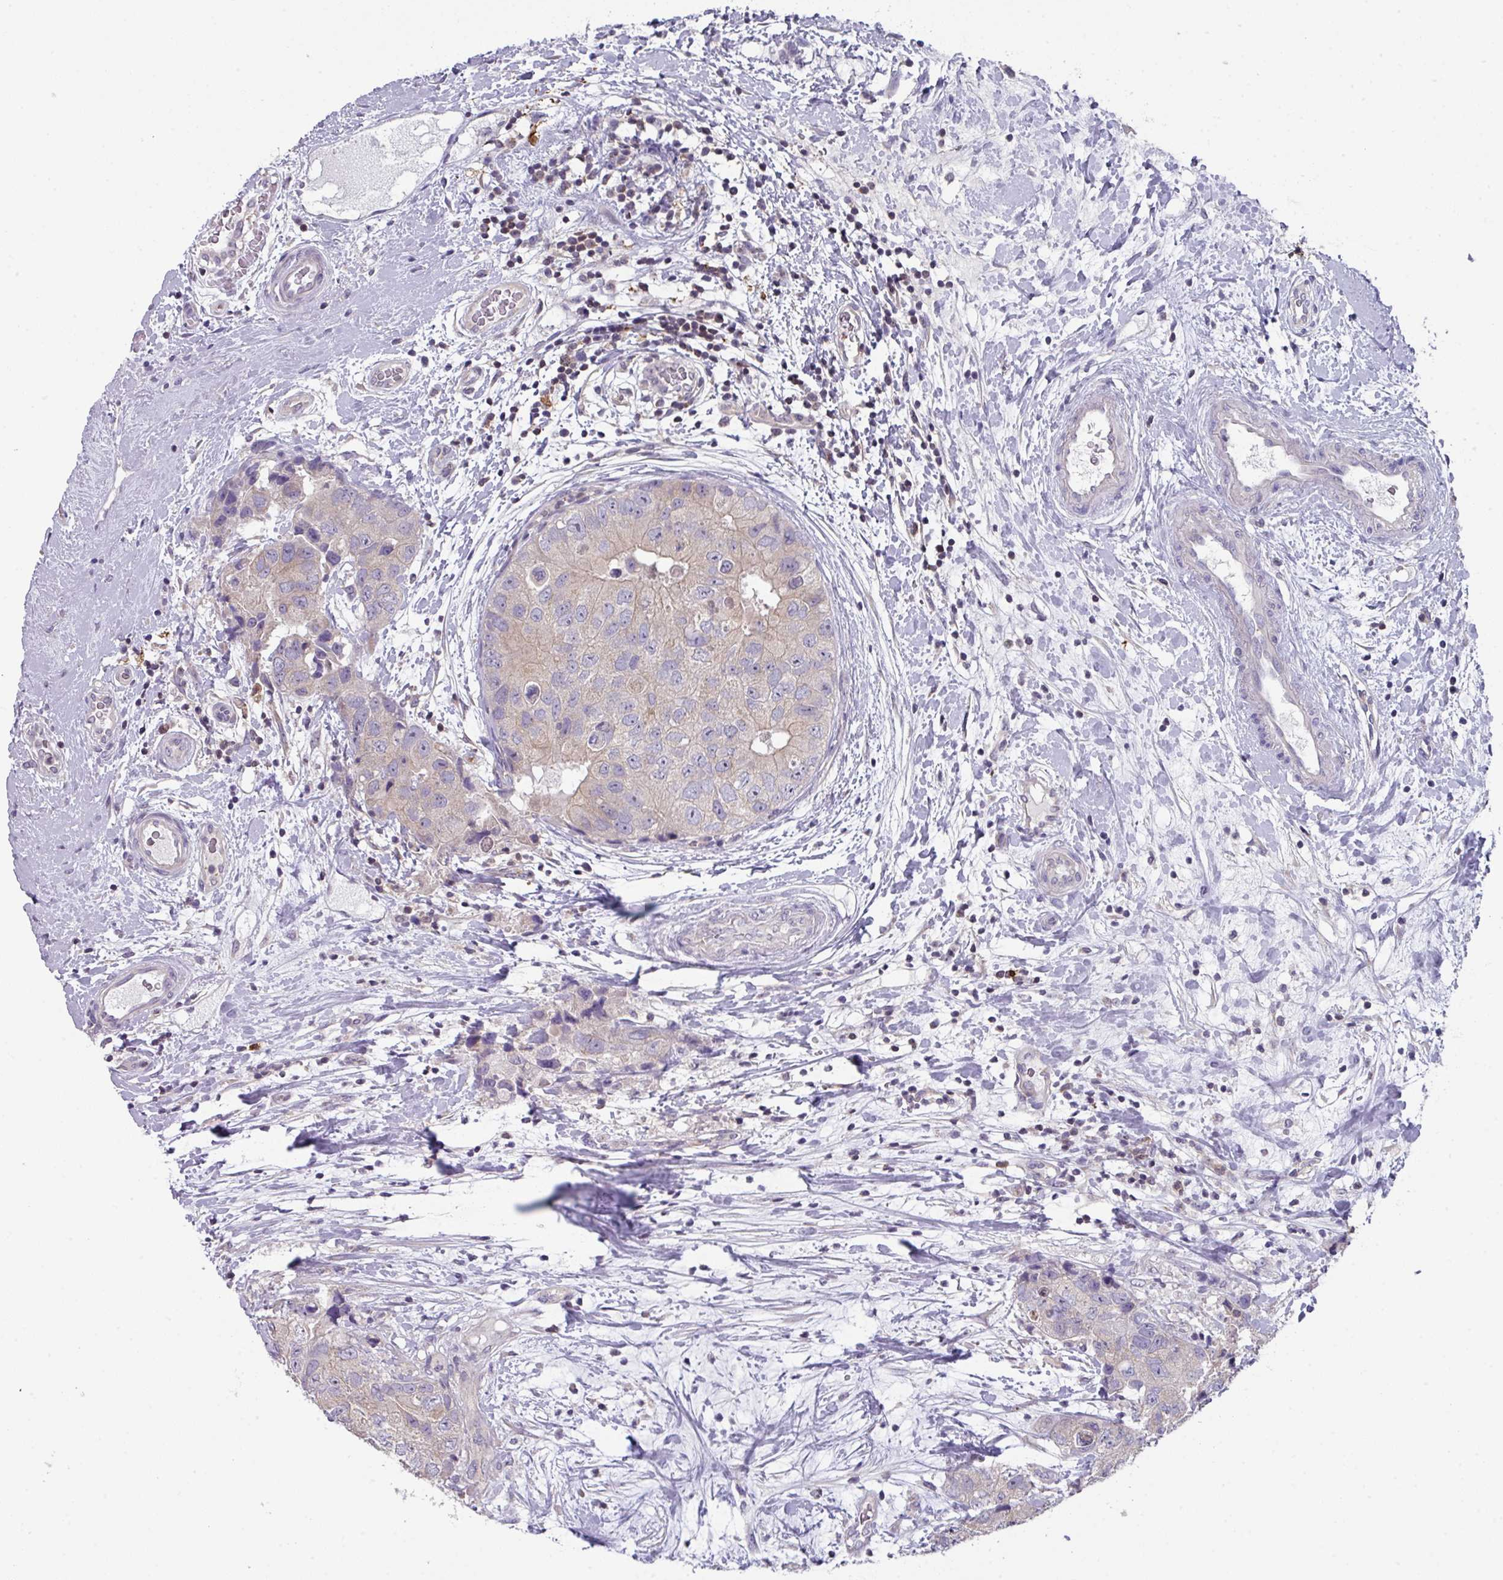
{"staining": {"intensity": "weak", "quantity": "25%-75%", "location": "cytoplasmic/membranous"}, "tissue": "breast cancer", "cell_type": "Tumor cells", "image_type": "cancer", "snomed": [{"axis": "morphology", "description": "Duct carcinoma"}, {"axis": "topography", "description": "Breast"}], "caption": "Immunohistochemistry (DAB (3,3'-diaminobenzidine)) staining of breast cancer exhibits weak cytoplasmic/membranous protein expression in about 25%-75% of tumor cells. Using DAB (3,3'-diaminobenzidine) (brown) and hematoxylin (blue) stains, captured at high magnification using brightfield microscopy.", "gene": "DCAF12L2", "patient": {"sex": "female", "age": 62}}